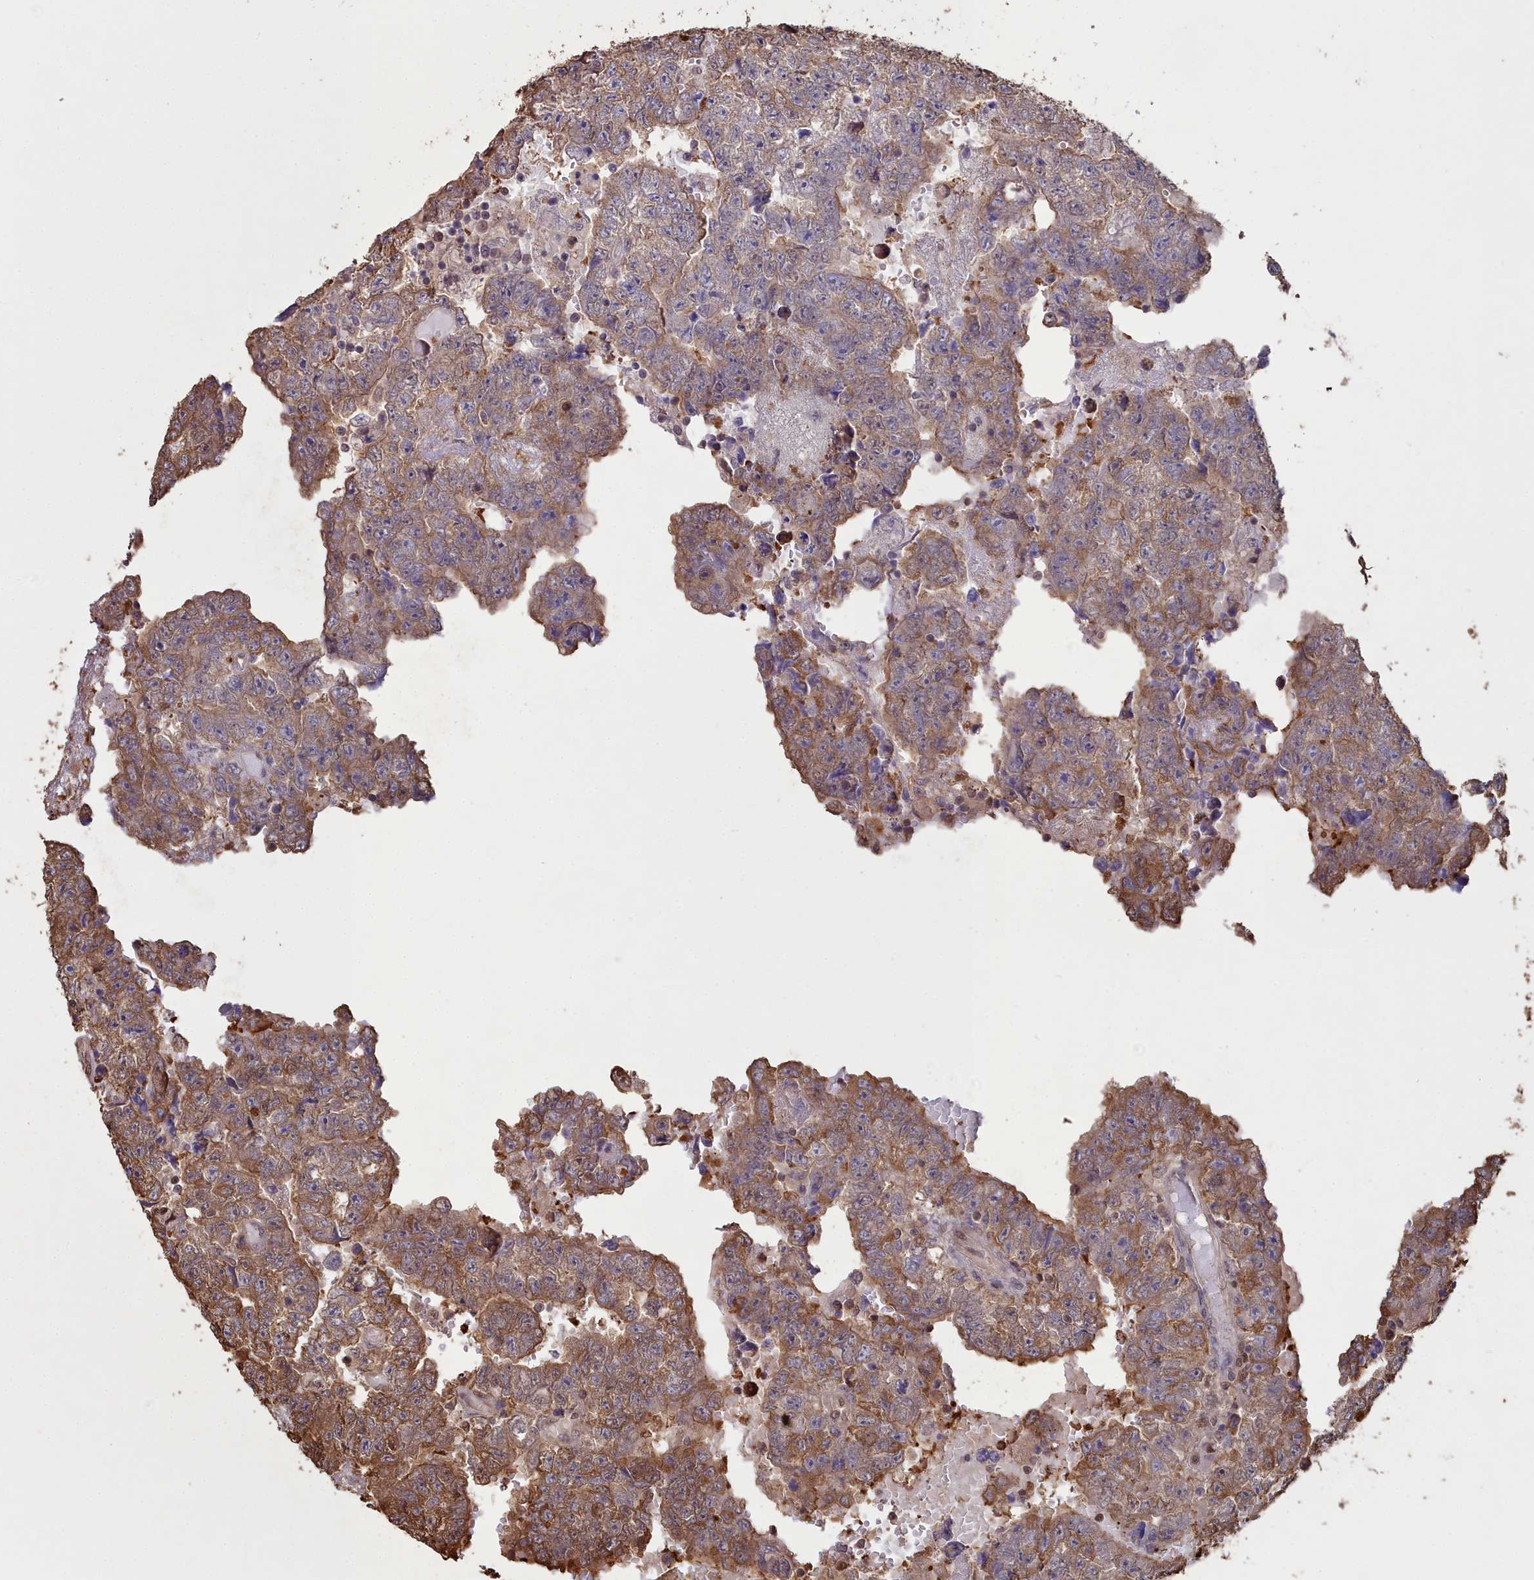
{"staining": {"intensity": "moderate", "quantity": ">75%", "location": "cytoplasmic/membranous"}, "tissue": "testis cancer", "cell_type": "Tumor cells", "image_type": "cancer", "snomed": [{"axis": "morphology", "description": "Carcinoma, Embryonal, NOS"}, {"axis": "topography", "description": "Testis"}], "caption": "Immunohistochemistry of testis embryonal carcinoma demonstrates medium levels of moderate cytoplasmic/membranous expression in approximately >75% of tumor cells.", "gene": "GAPDH", "patient": {"sex": "male", "age": 25}}